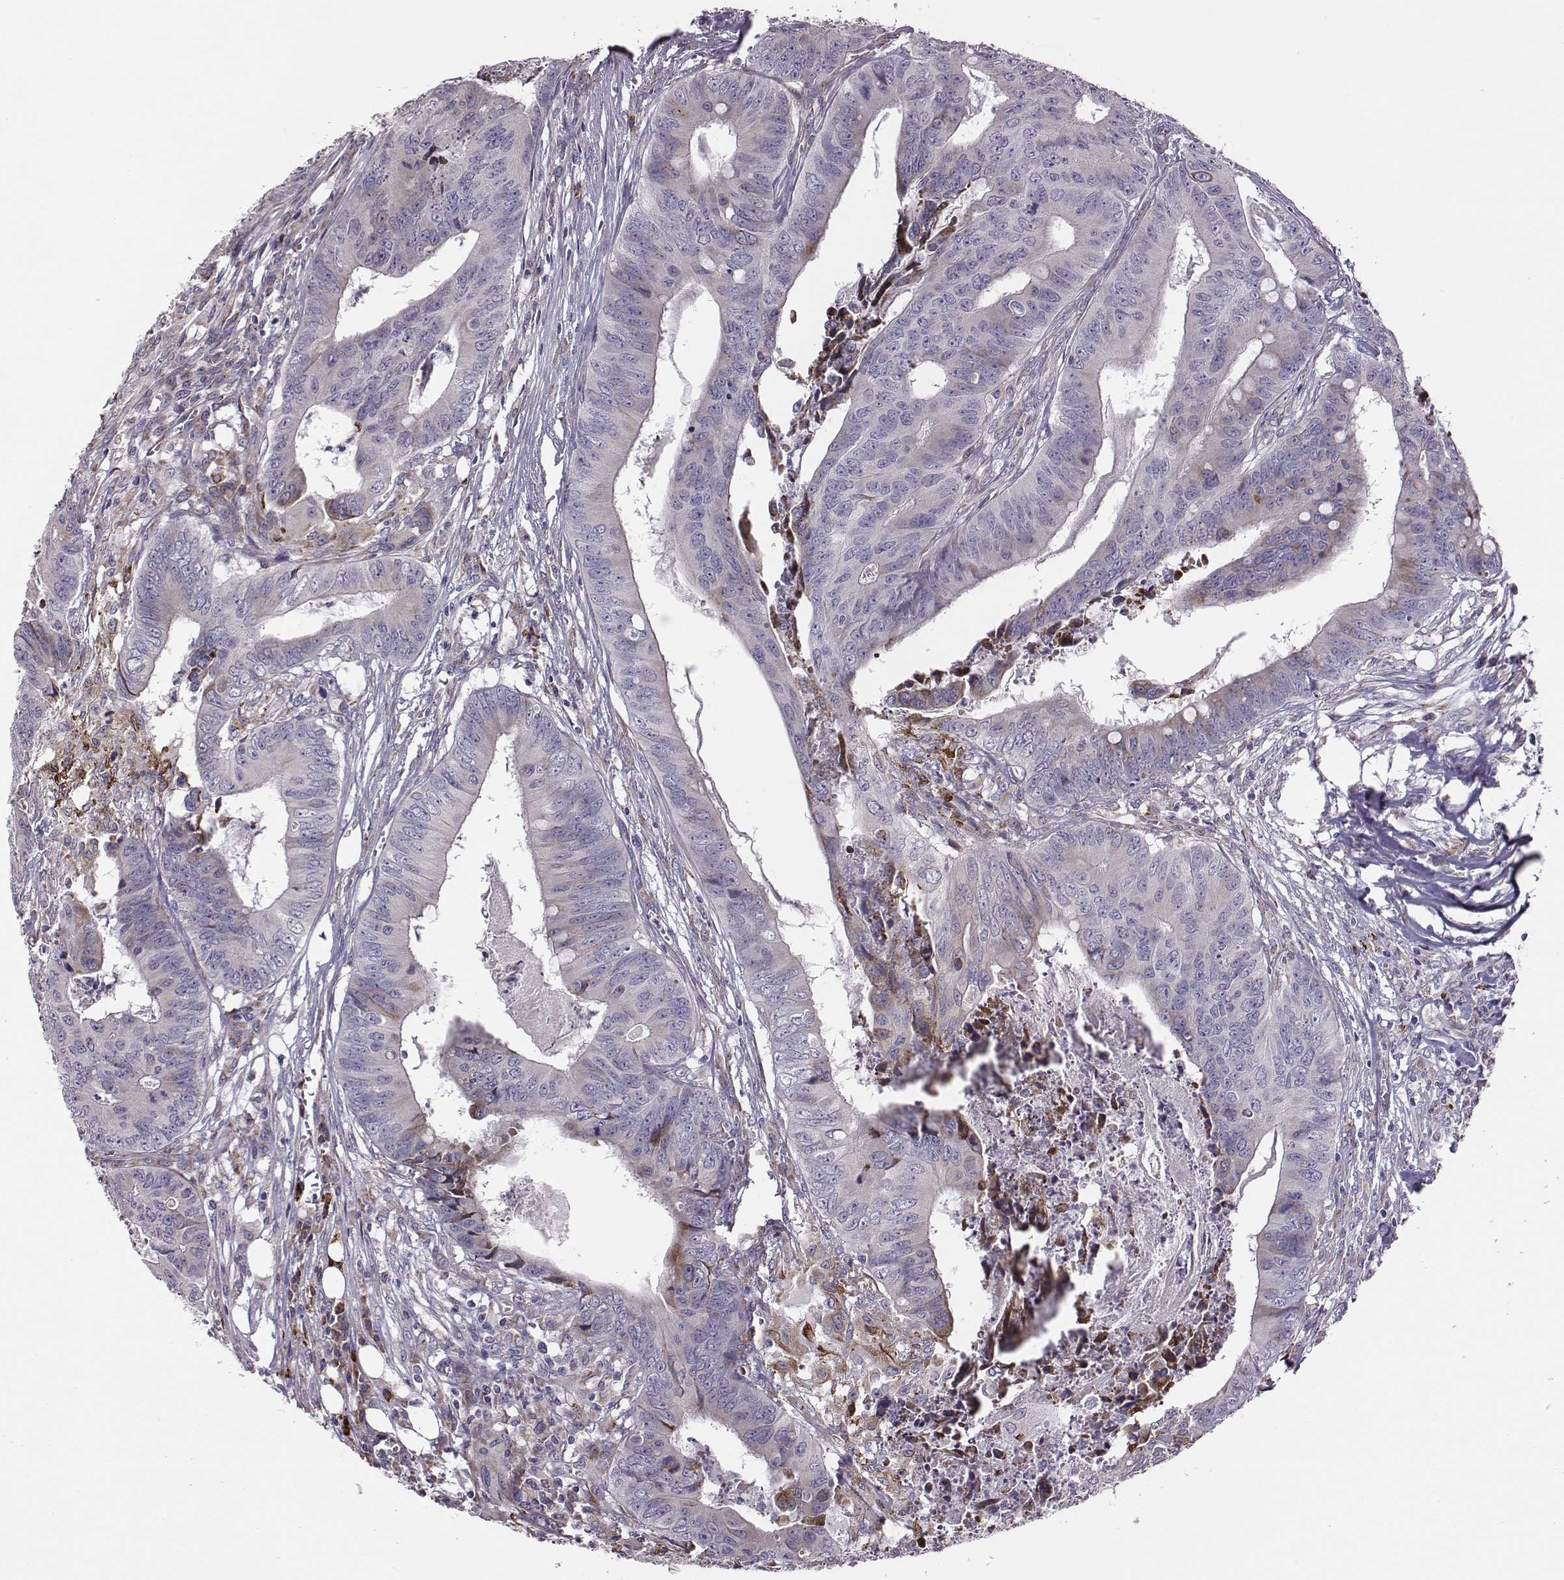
{"staining": {"intensity": "negative", "quantity": "none", "location": "none"}, "tissue": "colorectal cancer", "cell_type": "Tumor cells", "image_type": "cancer", "snomed": [{"axis": "morphology", "description": "Adenocarcinoma, NOS"}, {"axis": "topography", "description": "Colon"}], "caption": "This is an immunohistochemistry histopathology image of colorectal cancer. There is no positivity in tumor cells.", "gene": "SELENOI", "patient": {"sex": "male", "age": 84}}